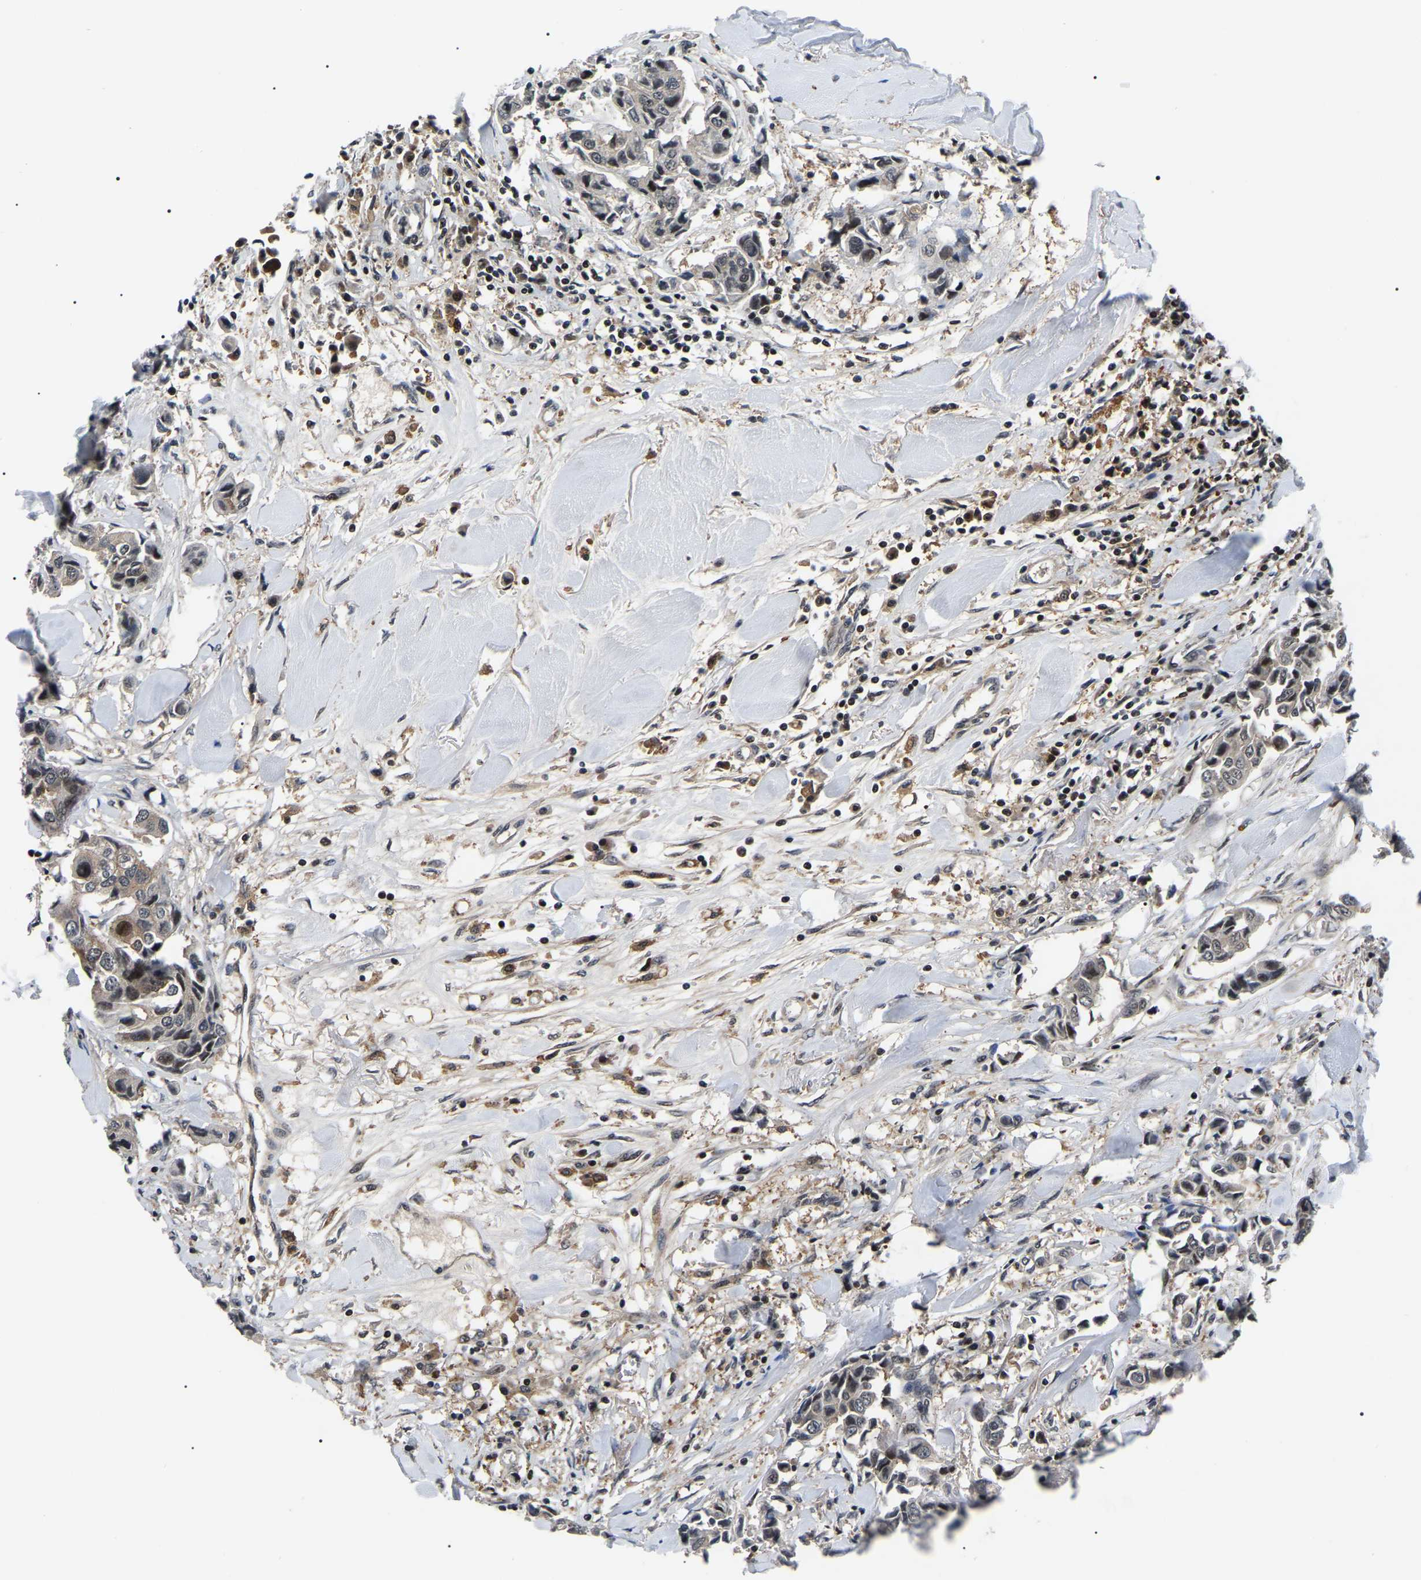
{"staining": {"intensity": "moderate", "quantity": "<25%", "location": "cytoplasmic/membranous,nuclear"}, "tissue": "breast cancer", "cell_type": "Tumor cells", "image_type": "cancer", "snomed": [{"axis": "morphology", "description": "Duct carcinoma"}, {"axis": "topography", "description": "Breast"}], "caption": "Immunohistochemistry staining of breast cancer, which shows low levels of moderate cytoplasmic/membranous and nuclear expression in about <25% of tumor cells indicating moderate cytoplasmic/membranous and nuclear protein expression. The staining was performed using DAB (brown) for protein detection and nuclei were counterstained in hematoxylin (blue).", "gene": "RRP1B", "patient": {"sex": "female", "age": 80}}